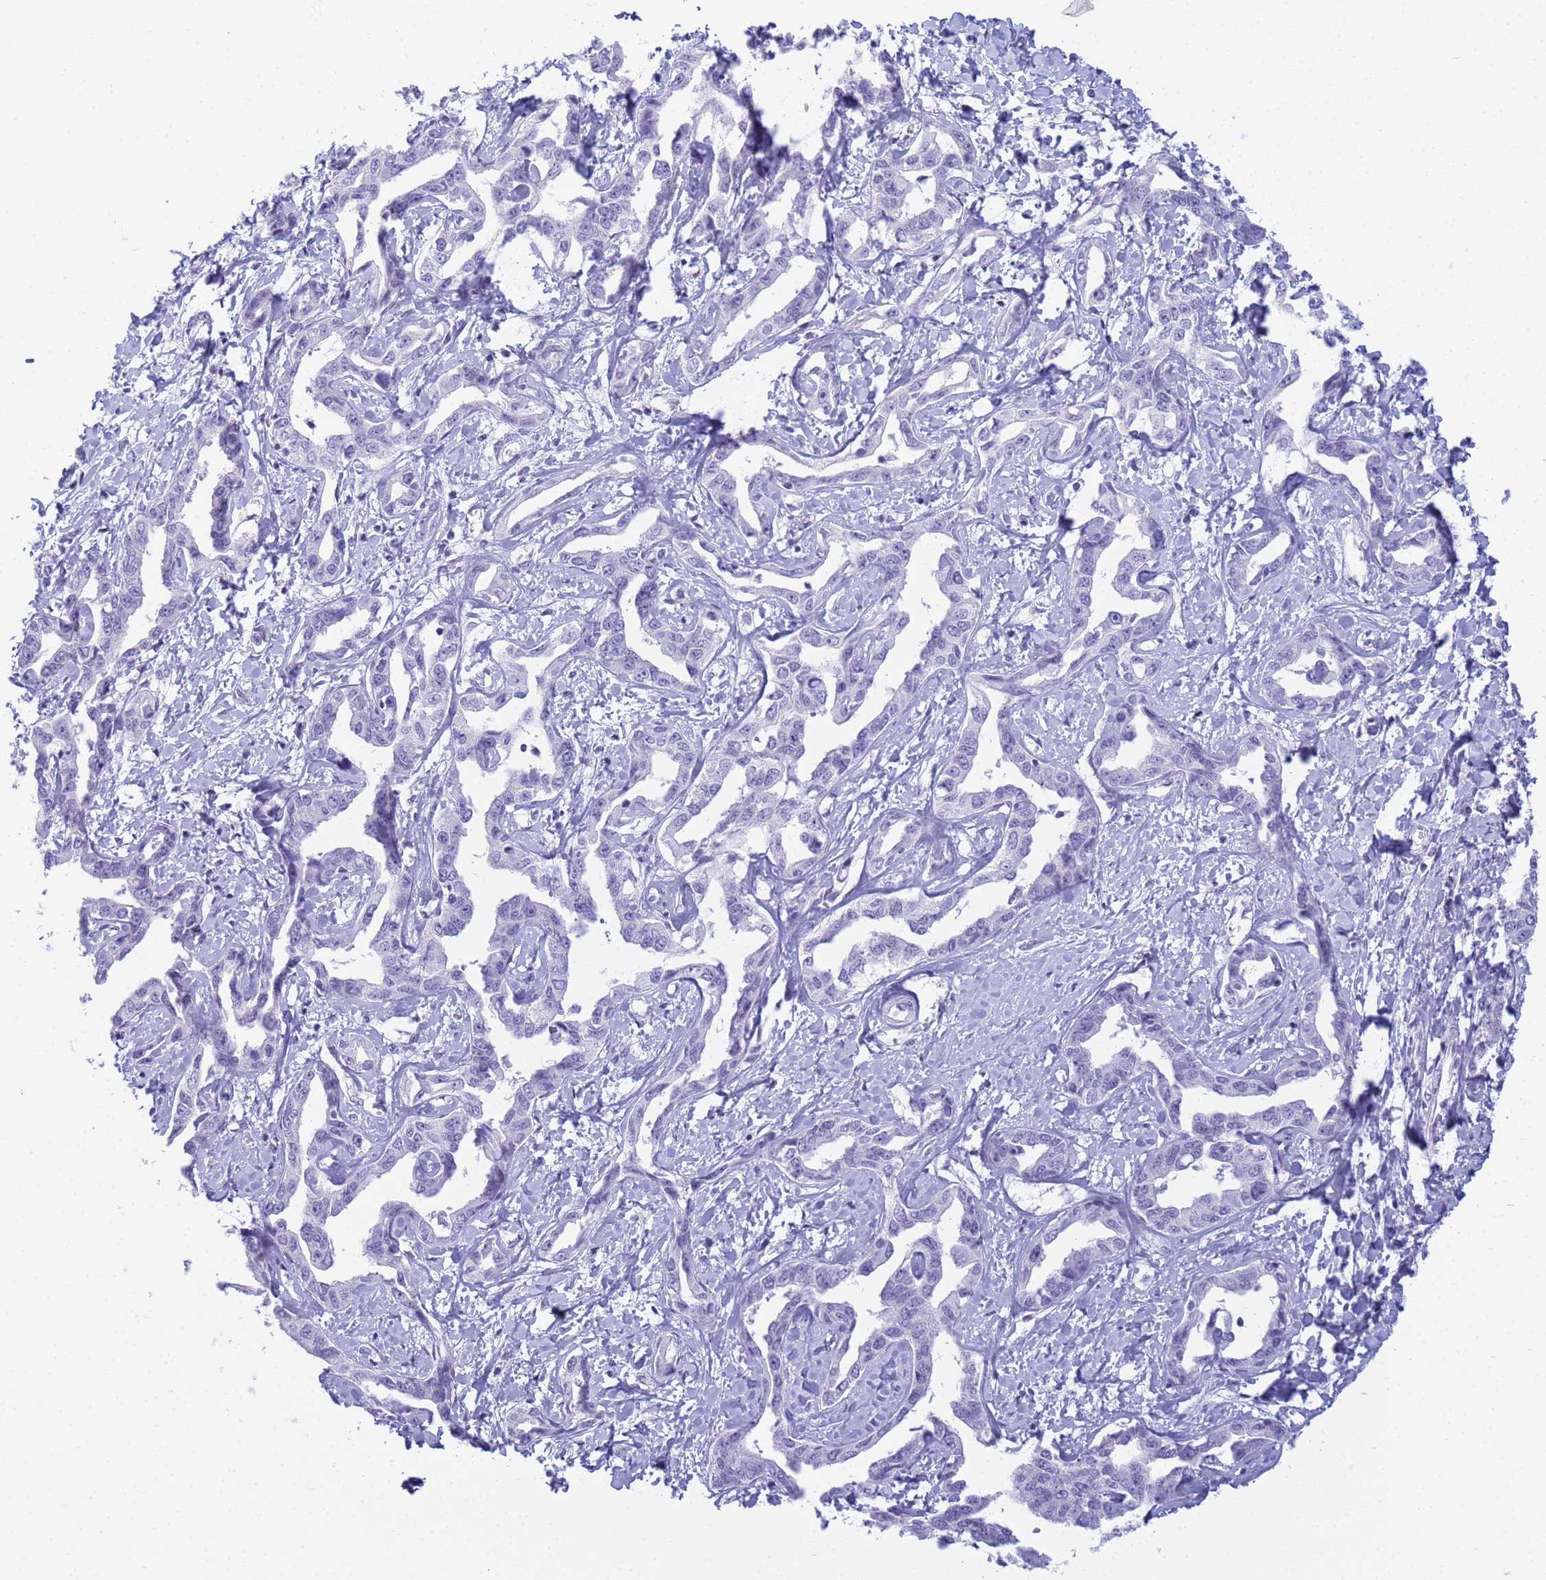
{"staining": {"intensity": "negative", "quantity": "none", "location": "none"}, "tissue": "liver cancer", "cell_type": "Tumor cells", "image_type": "cancer", "snomed": [{"axis": "morphology", "description": "Cholangiocarcinoma"}, {"axis": "topography", "description": "Liver"}], "caption": "Micrograph shows no protein expression in tumor cells of cholangiocarcinoma (liver) tissue. (Immunohistochemistry, brightfield microscopy, high magnification).", "gene": "SNX20", "patient": {"sex": "male", "age": 59}}